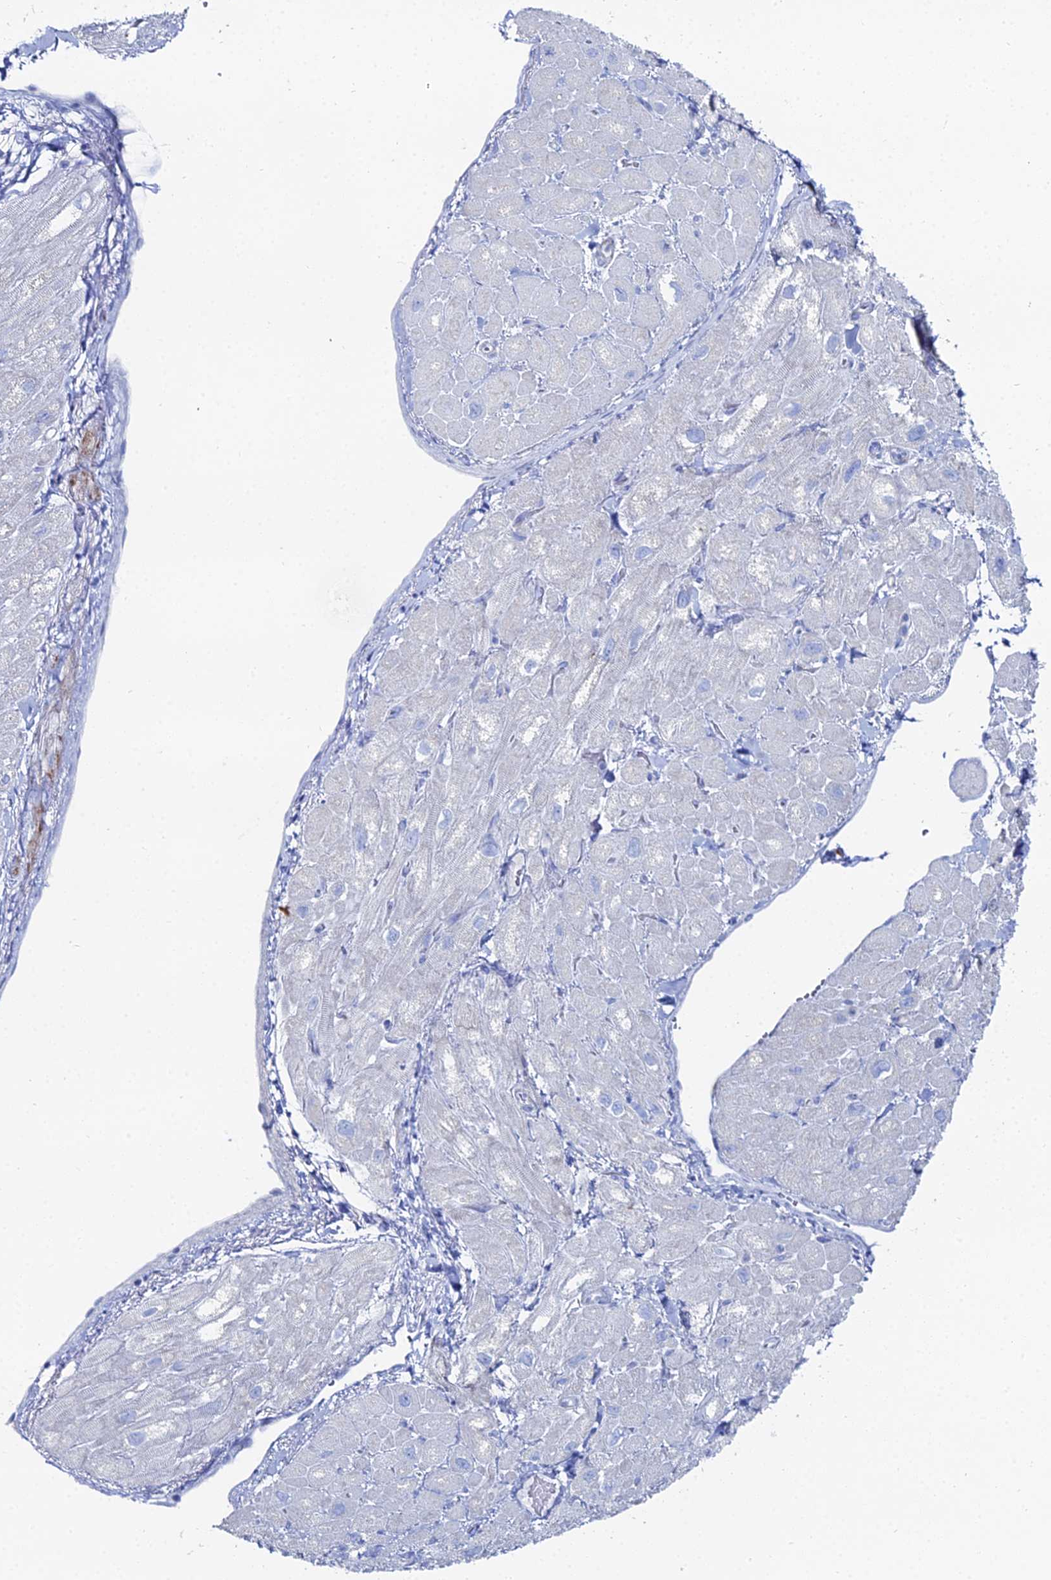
{"staining": {"intensity": "negative", "quantity": "none", "location": "none"}, "tissue": "heart muscle", "cell_type": "Cardiomyocytes", "image_type": "normal", "snomed": [{"axis": "morphology", "description": "Normal tissue, NOS"}, {"axis": "topography", "description": "Heart"}], "caption": "DAB (3,3'-diaminobenzidine) immunohistochemical staining of normal human heart muscle exhibits no significant positivity in cardiomyocytes.", "gene": "DHX34", "patient": {"sex": "male", "age": 65}}